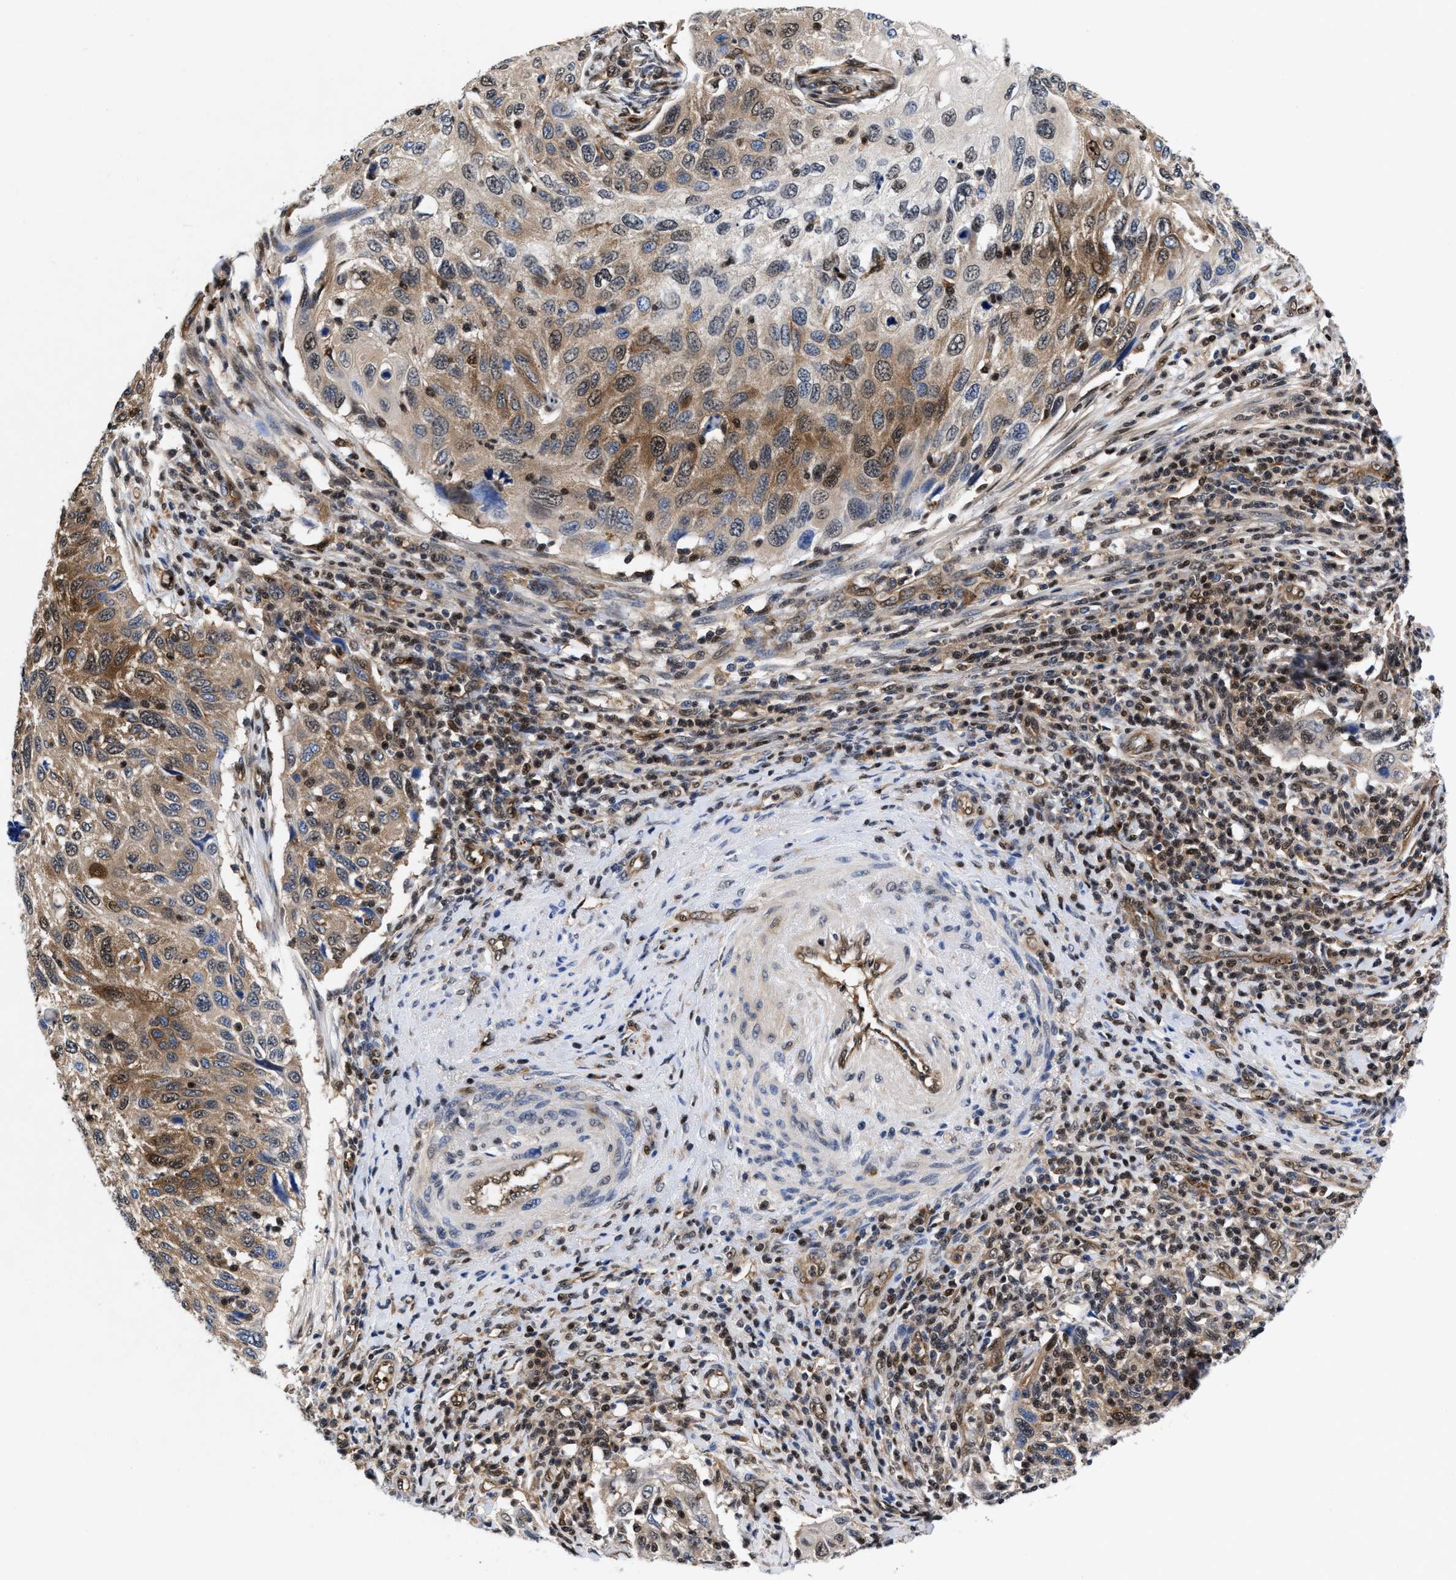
{"staining": {"intensity": "moderate", "quantity": "25%-75%", "location": "cytoplasmic/membranous,nuclear"}, "tissue": "cervical cancer", "cell_type": "Tumor cells", "image_type": "cancer", "snomed": [{"axis": "morphology", "description": "Squamous cell carcinoma, NOS"}, {"axis": "topography", "description": "Cervix"}], "caption": "This micrograph shows IHC staining of cervical cancer (squamous cell carcinoma), with medium moderate cytoplasmic/membranous and nuclear expression in approximately 25%-75% of tumor cells.", "gene": "ACLY", "patient": {"sex": "female", "age": 70}}